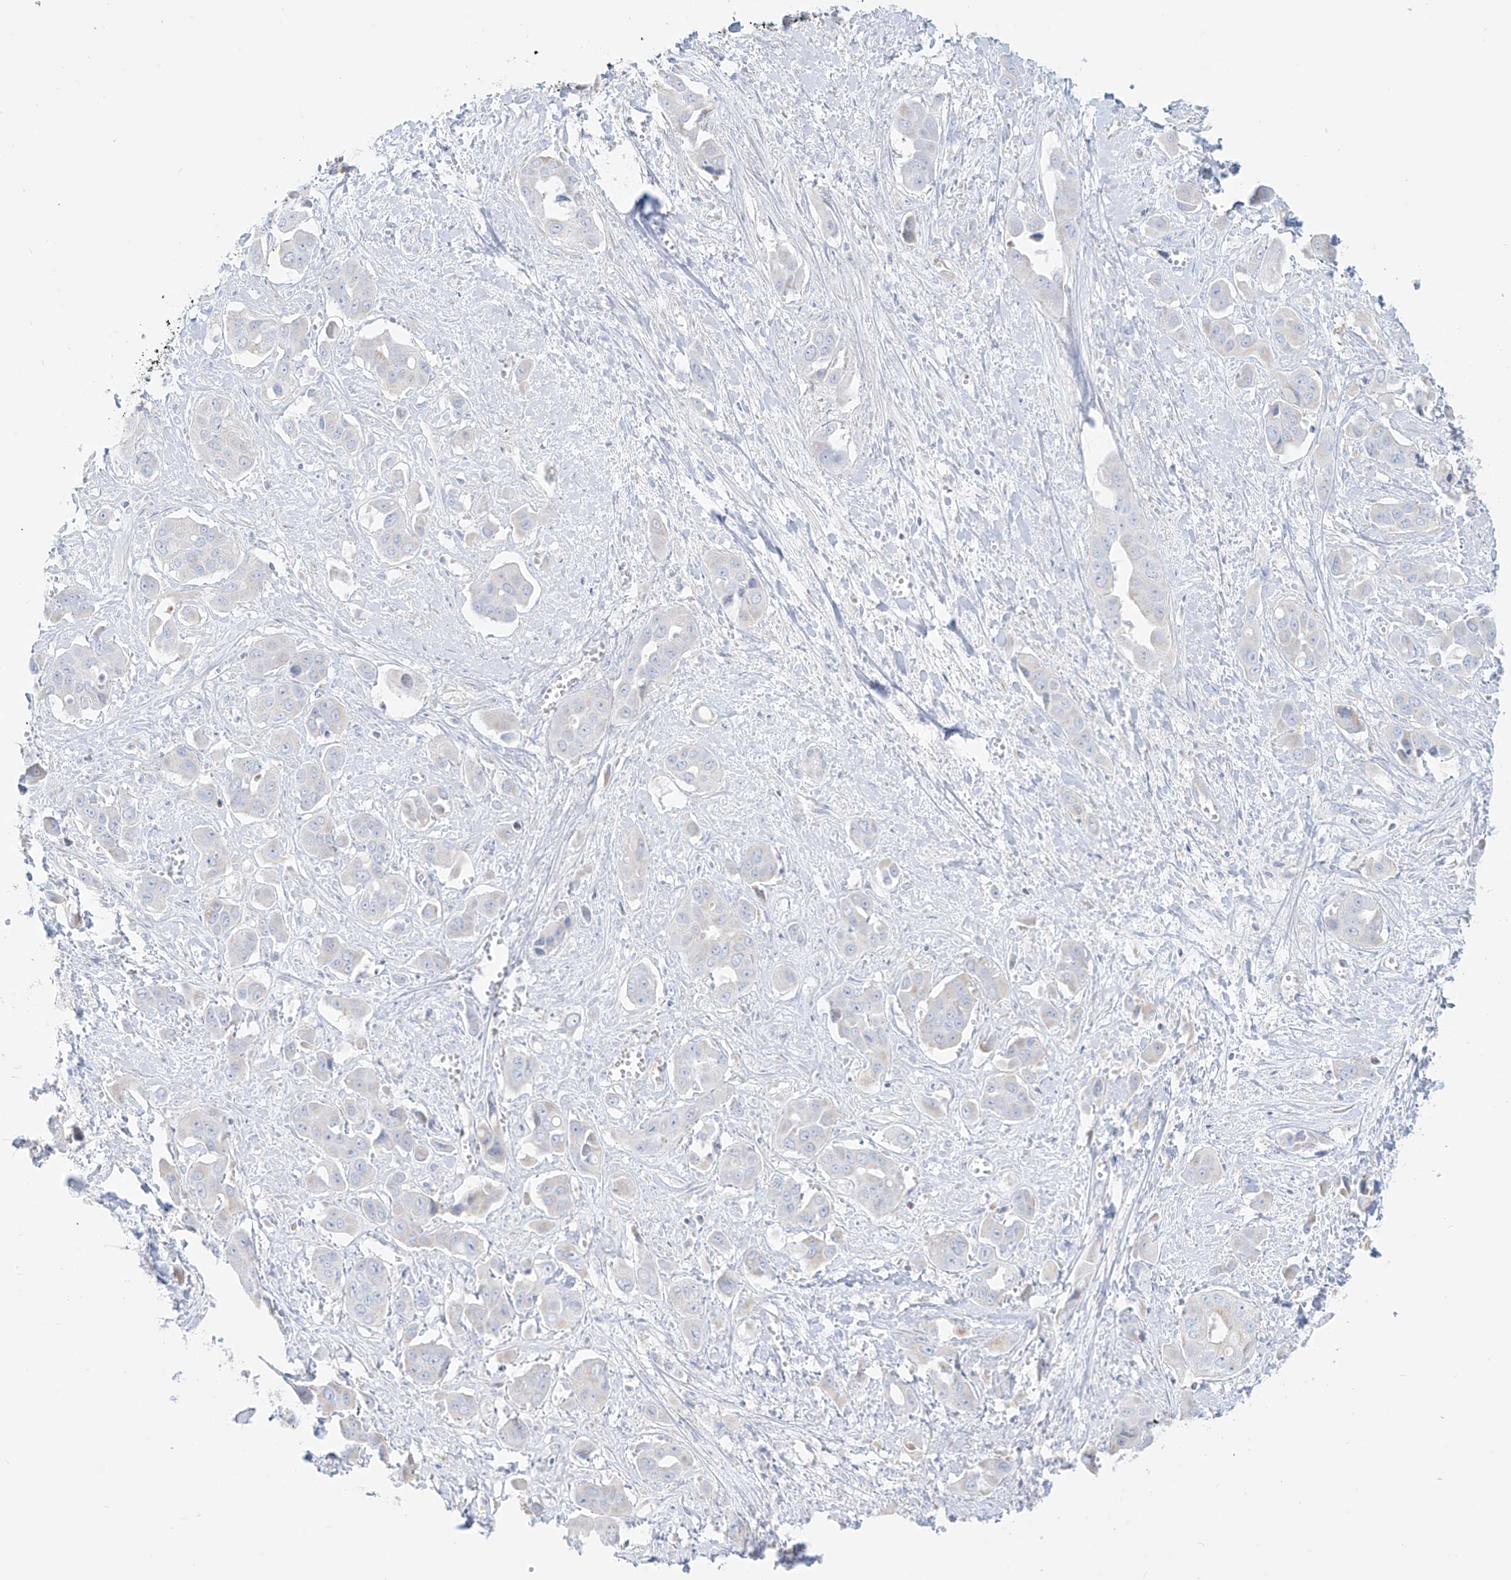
{"staining": {"intensity": "negative", "quantity": "none", "location": "none"}, "tissue": "liver cancer", "cell_type": "Tumor cells", "image_type": "cancer", "snomed": [{"axis": "morphology", "description": "Cholangiocarcinoma"}, {"axis": "topography", "description": "Liver"}], "caption": "Immunohistochemistry histopathology image of neoplastic tissue: cholangiocarcinoma (liver) stained with DAB shows no significant protein staining in tumor cells.", "gene": "SLC26A3", "patient": {"sex": "female", "age": 52}}